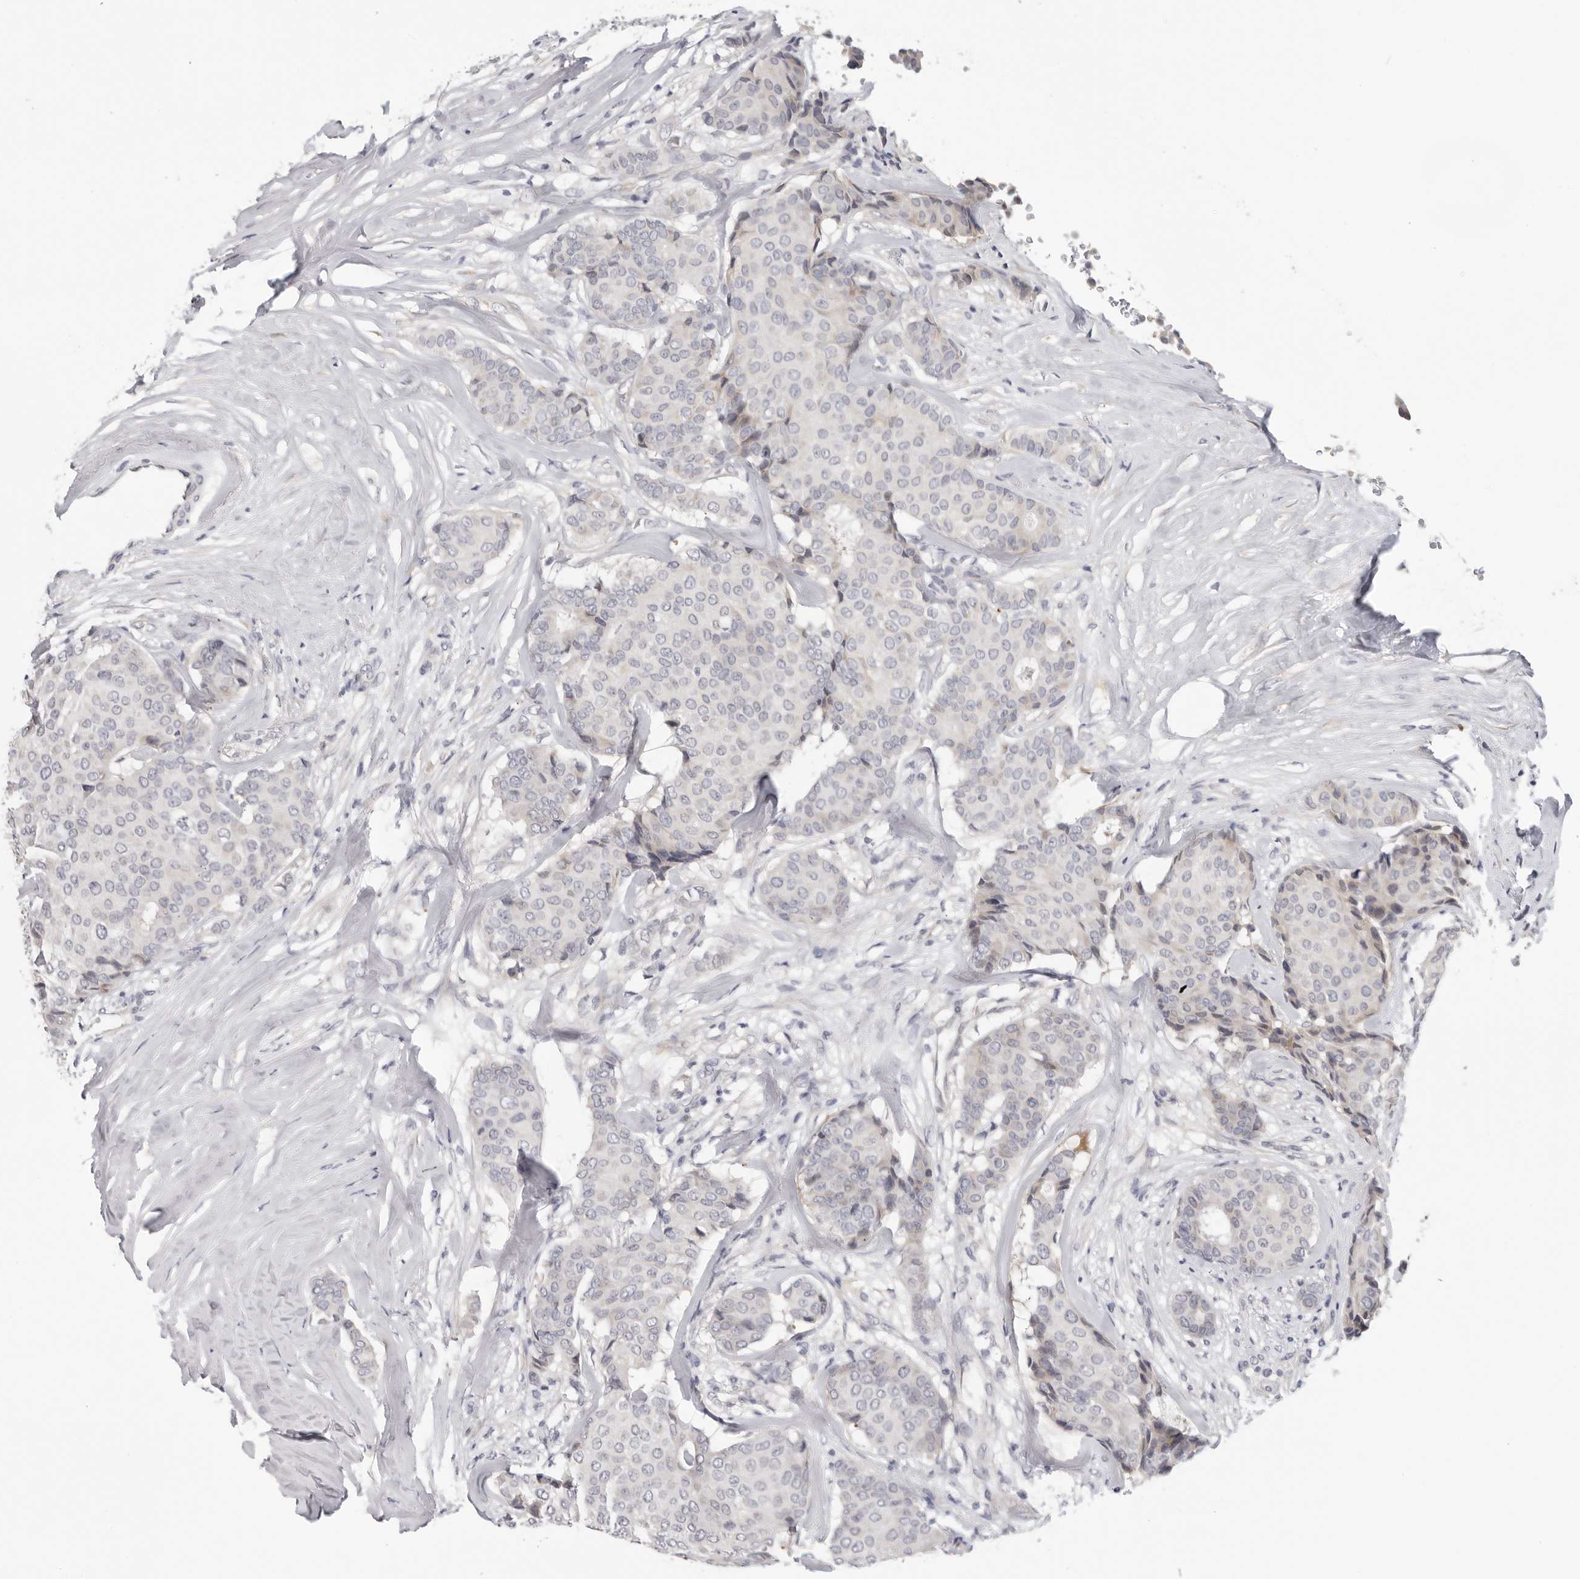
{"staining": {"intensity": "negative", "quantity": "none", "location": "none"}, "tissue": "breast cancer", "cell_type": "Tumor cells", "image_type": "cancer", "snomed": [{"axis": "morphology", "description": "Duct carcinoma"}, {"axis": "topography", "description": "Breast"}], "caption": "The photomicrograph exhibits no significant positivity in tumor cells of breast cancer (invasive ductal carcinoma).", "gene": "ZNF502", "patient": {"sex": "female", "age": 75}}